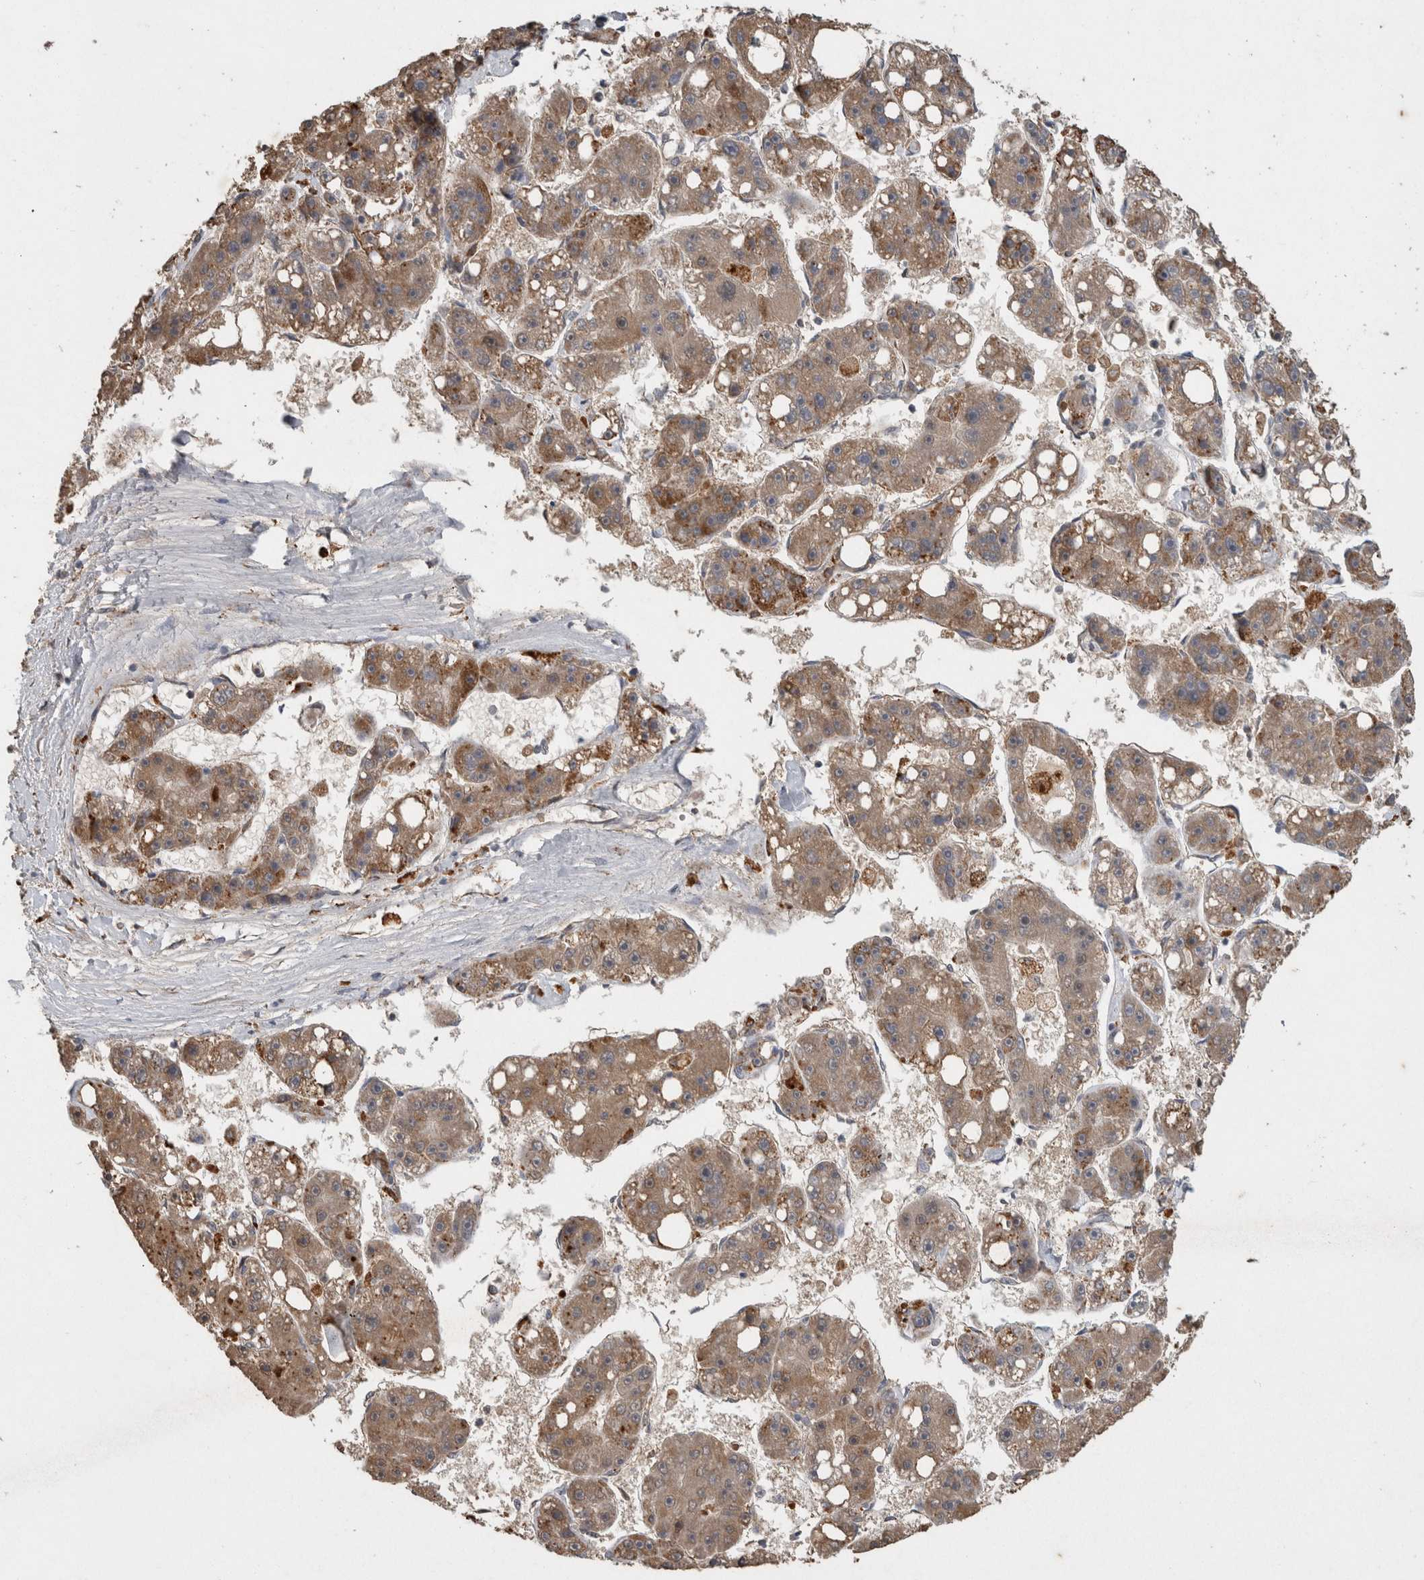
{"staining": {"intensity": "weak", "quantity": ">75%", "location": "cytoplasmic/membranous"}, "tissue": "liver cancer", "cell_type": "Tumor cells", "image_type": "cancer", "snomed": [{"axis": "morphology", "description": "Carcinoma, Hepatocellular, NOS"}, {"axis": "topography", "description": "Liver"}], "caption": "IHC of liver cancer demonstrates low levels of weak cytoplasmic/membranous staining in about >75% of tumor cells. Immunohistochemistry stains the protein of interest in brown and the nuclei are stained blue.", "gene": "ADGRL3", "patient": {"sex": "female", "age": 61}}